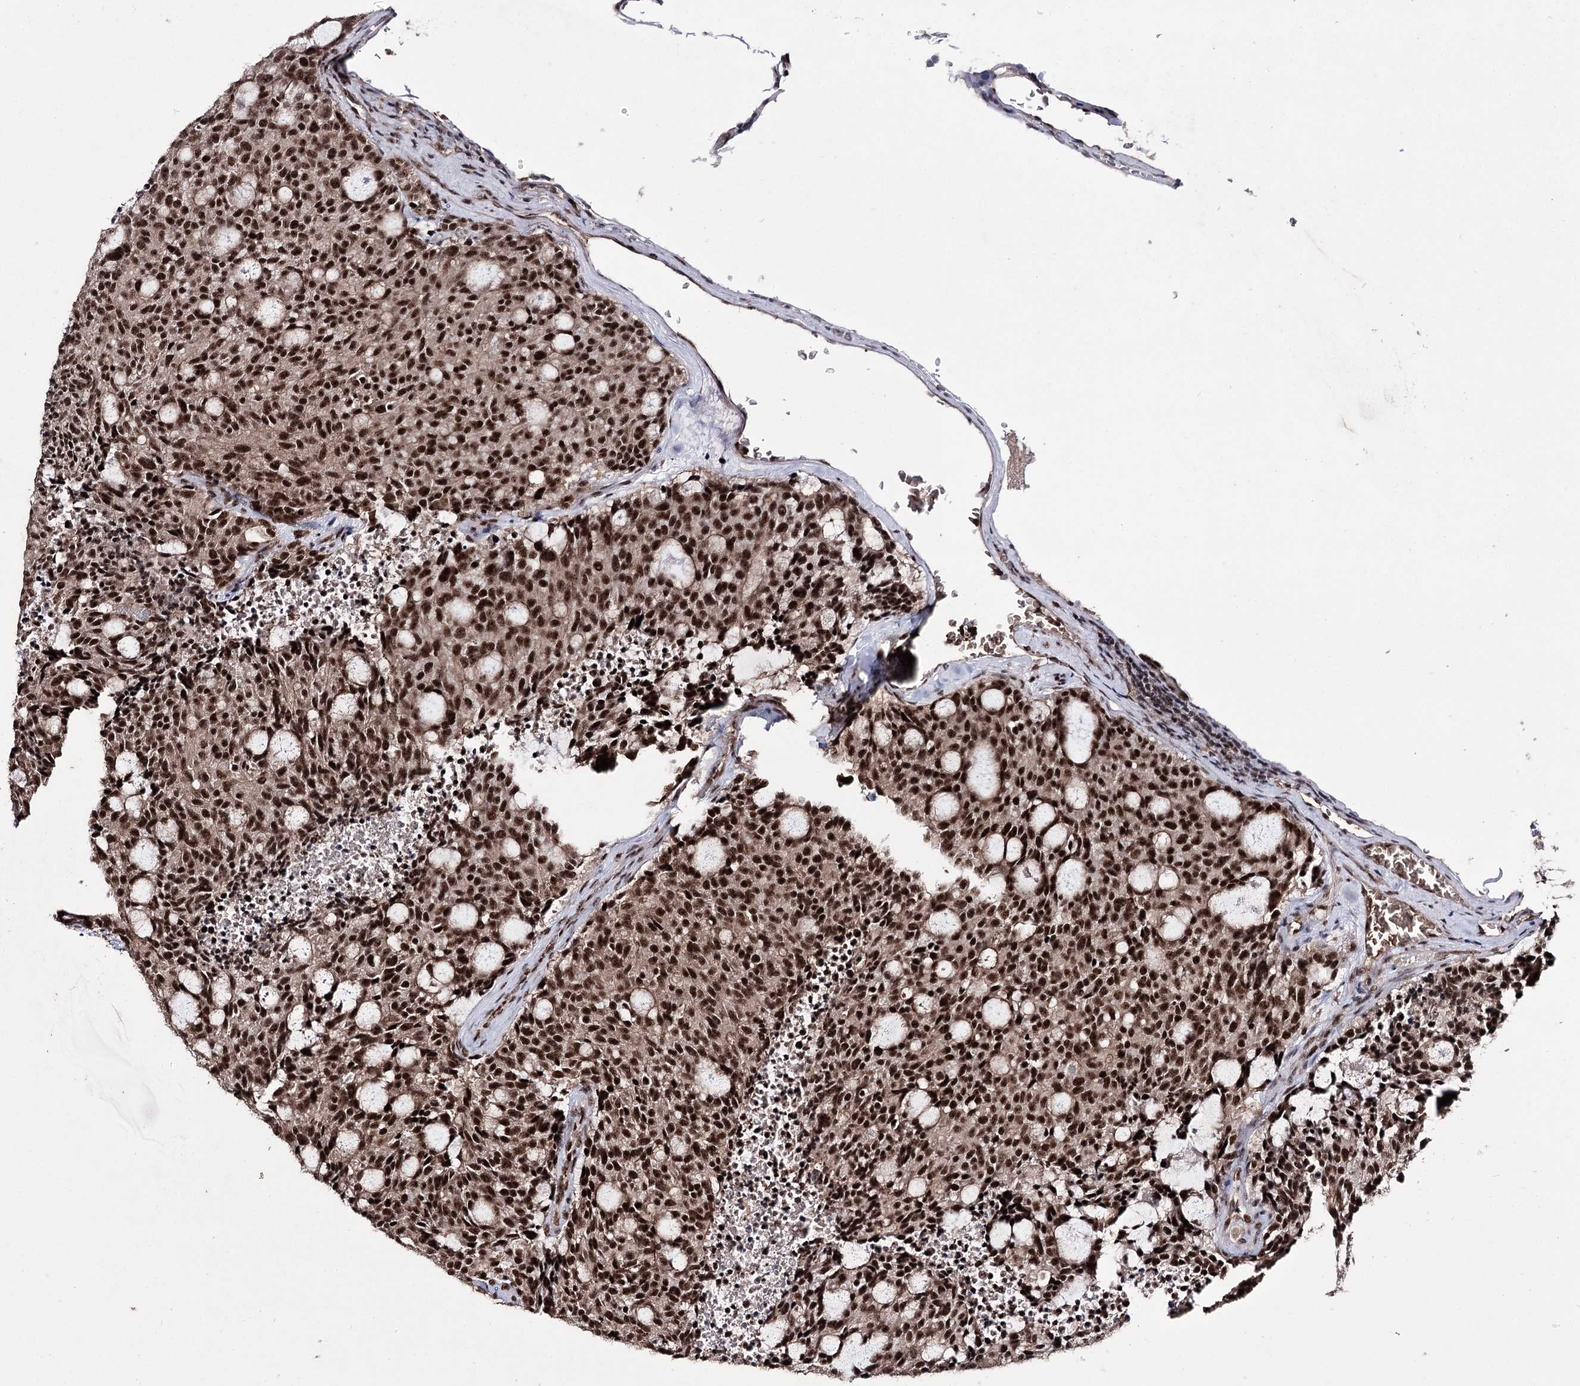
{"staining": {"intensity": "strong", "quantity": ">75%", "location": "nuclear"}, "tissue": "carcinoid", "cell_type": "Tumor cells", "image_type": "cancer", "snomed": [{"axis": "morphology", "description": "Carcinoid, malignant, NOS"}, {"axis": "topography", "description": "Pancreas"}], "caption": "A micrograph of human carcinoid stained for a protein exhibits strong nuclear brown staining in tumor cells.", "gene": "PRPF40A", "patient": {"sex": "female", "age": 54}}